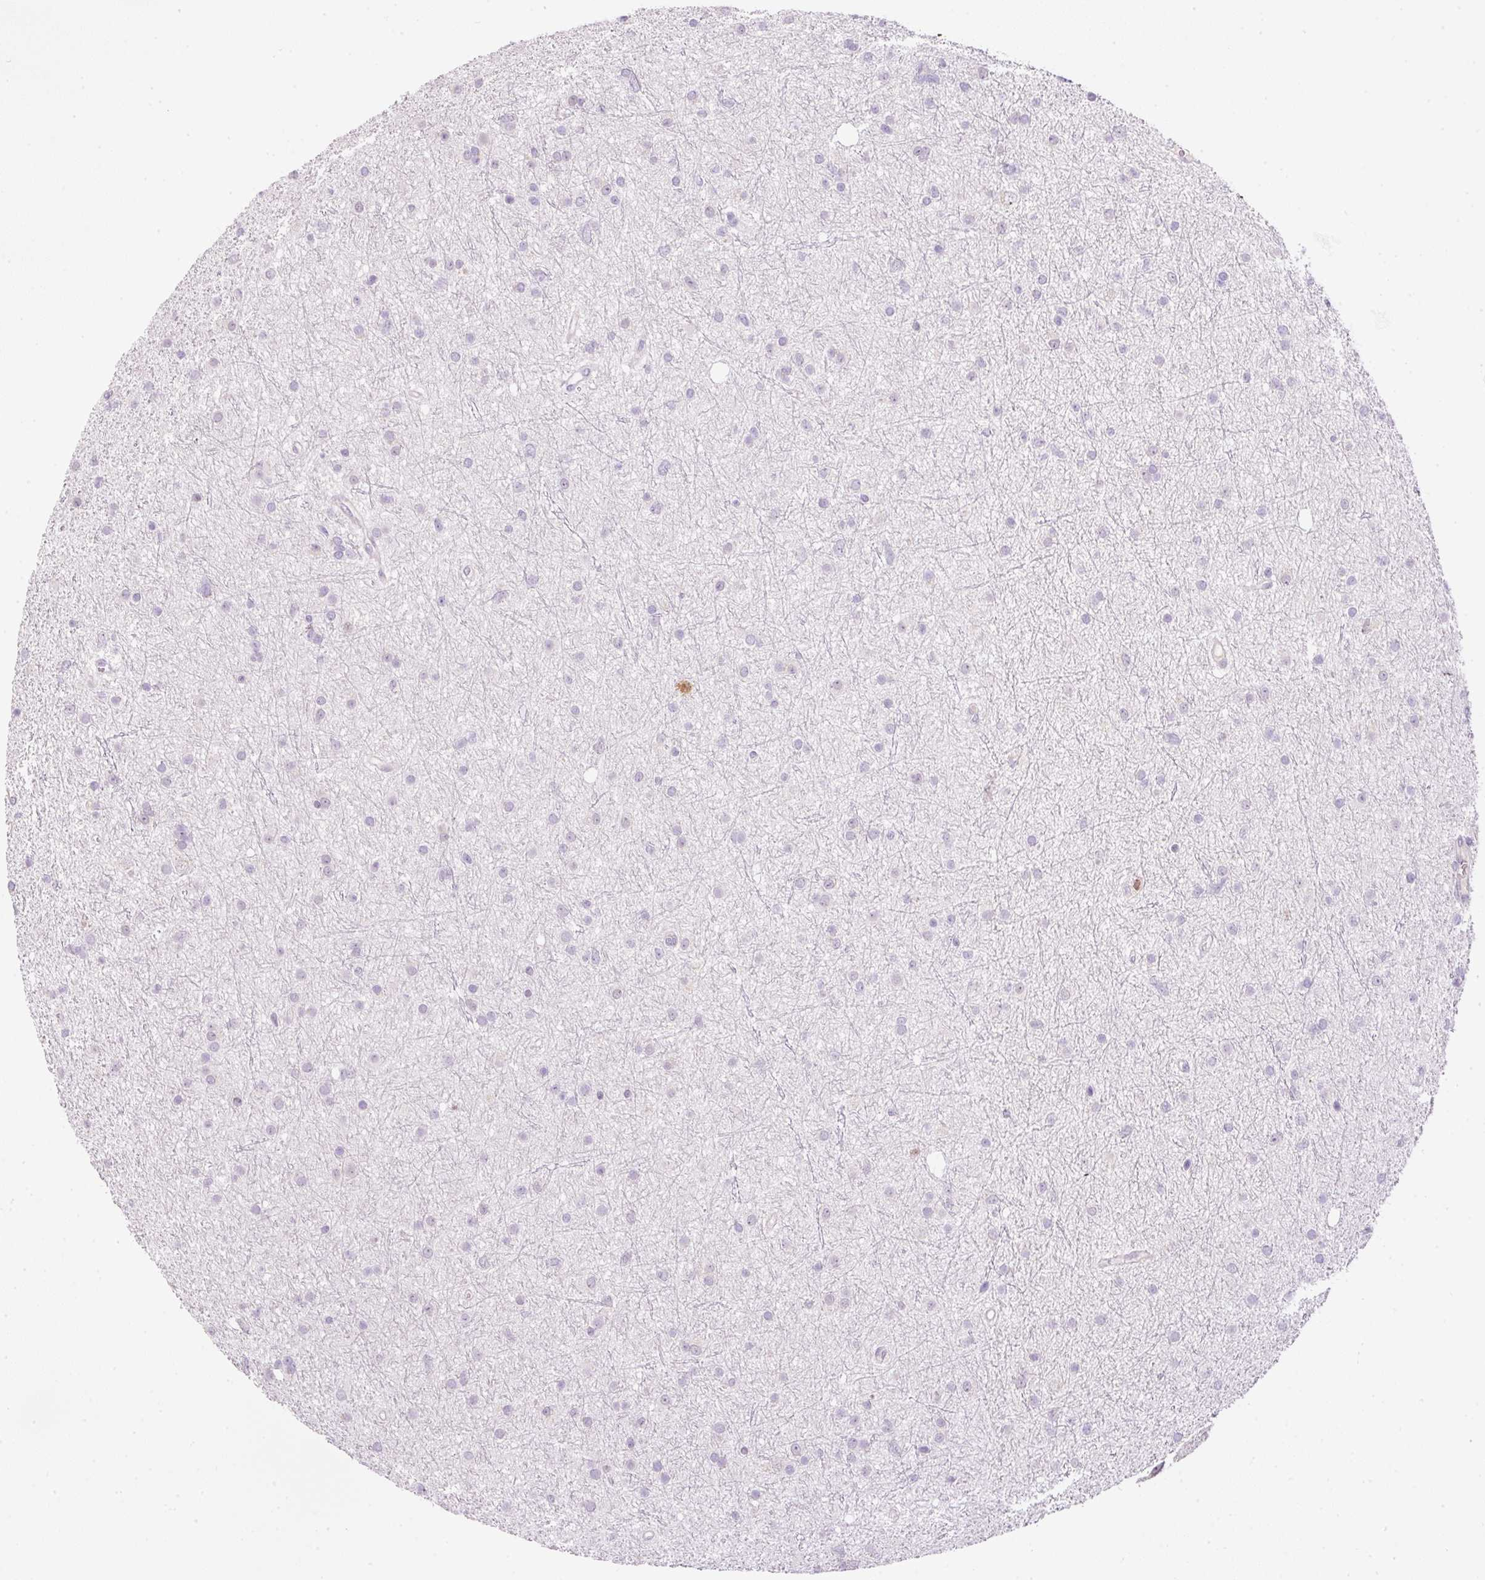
{"staining": {"intensity": "moderate", "quantity": "<25%", "location": "nuclear"}, "tissue": "glioma", "cell_type": "Tumor cells", "image_type": "cancer", "snomed": [{"axis": "morphology", "description": "Glioma, malignant, Low grade"}, {"axis": "topography", "description": "Cerebral cortex"}], "caption": "High-magnification brightfield microscopy of glioma stained with DAB (brown) and counterstained with hematoxylin (blue). tumor cells exhibit moderate nuclear staining is appreciated in approximately<25% of cells. (DAB (3,3'-diaminobenzidine) IHC with brightfield microscopy, high magnification).", "gene": "KPNA2", "patient": {"sex": "female", "age": 39}}